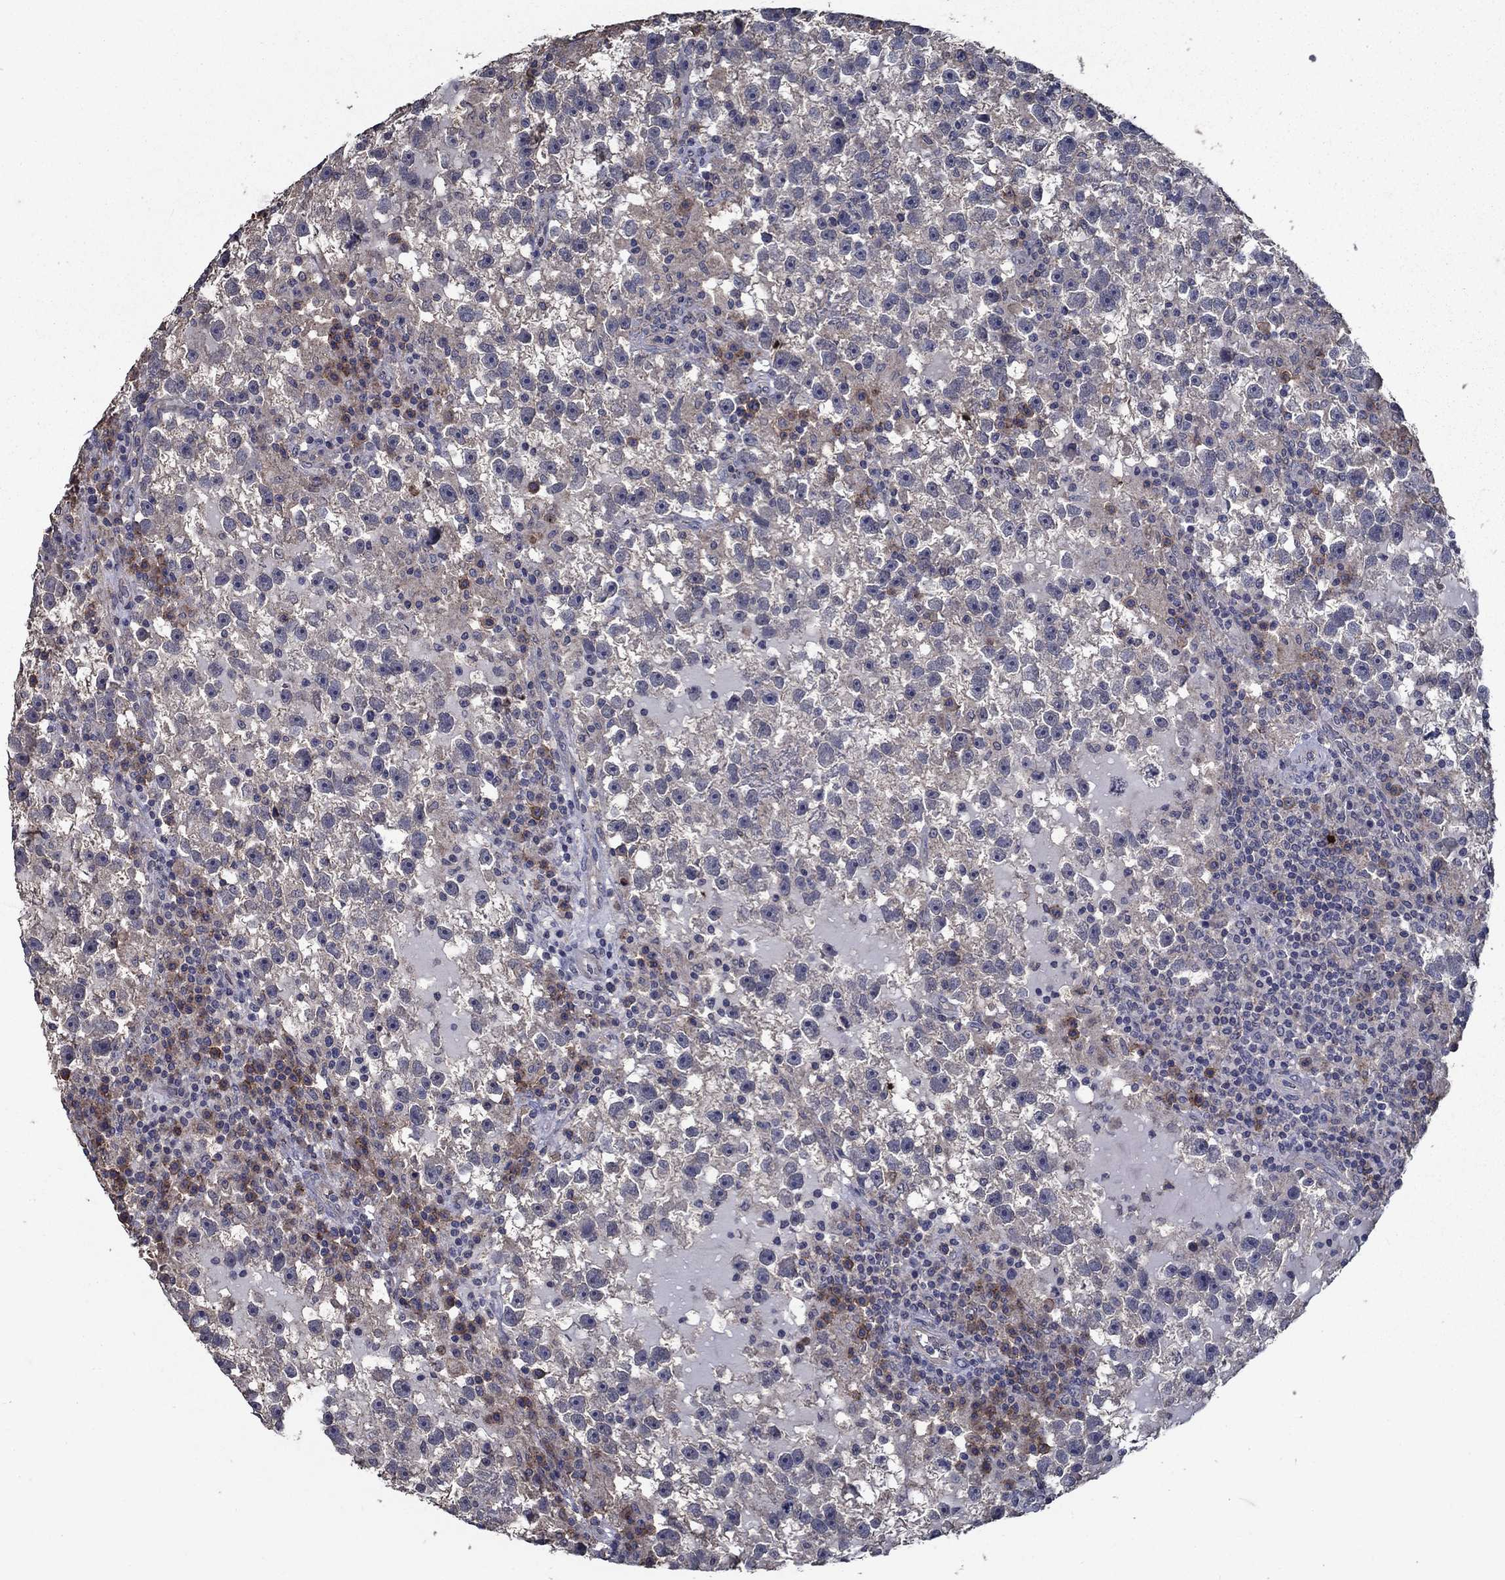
{"staining": {"intensity": "negative", "quantity": "none", "location": "none"}, "tissue": "testis cancer", "cell_type": "Tumor cells", "image_type": "cancer", "snomed": [{"axis": "morphology", "description": "Seminoma, NOS"}, {"axis": "topography", "description": "Testis"}], "caption": "Immunohistochemical staining of testis seminoma shows no significant expression in tumor cells.", "gene": "SLC44A1", "patient": {"sex": "male", "age": 47}}